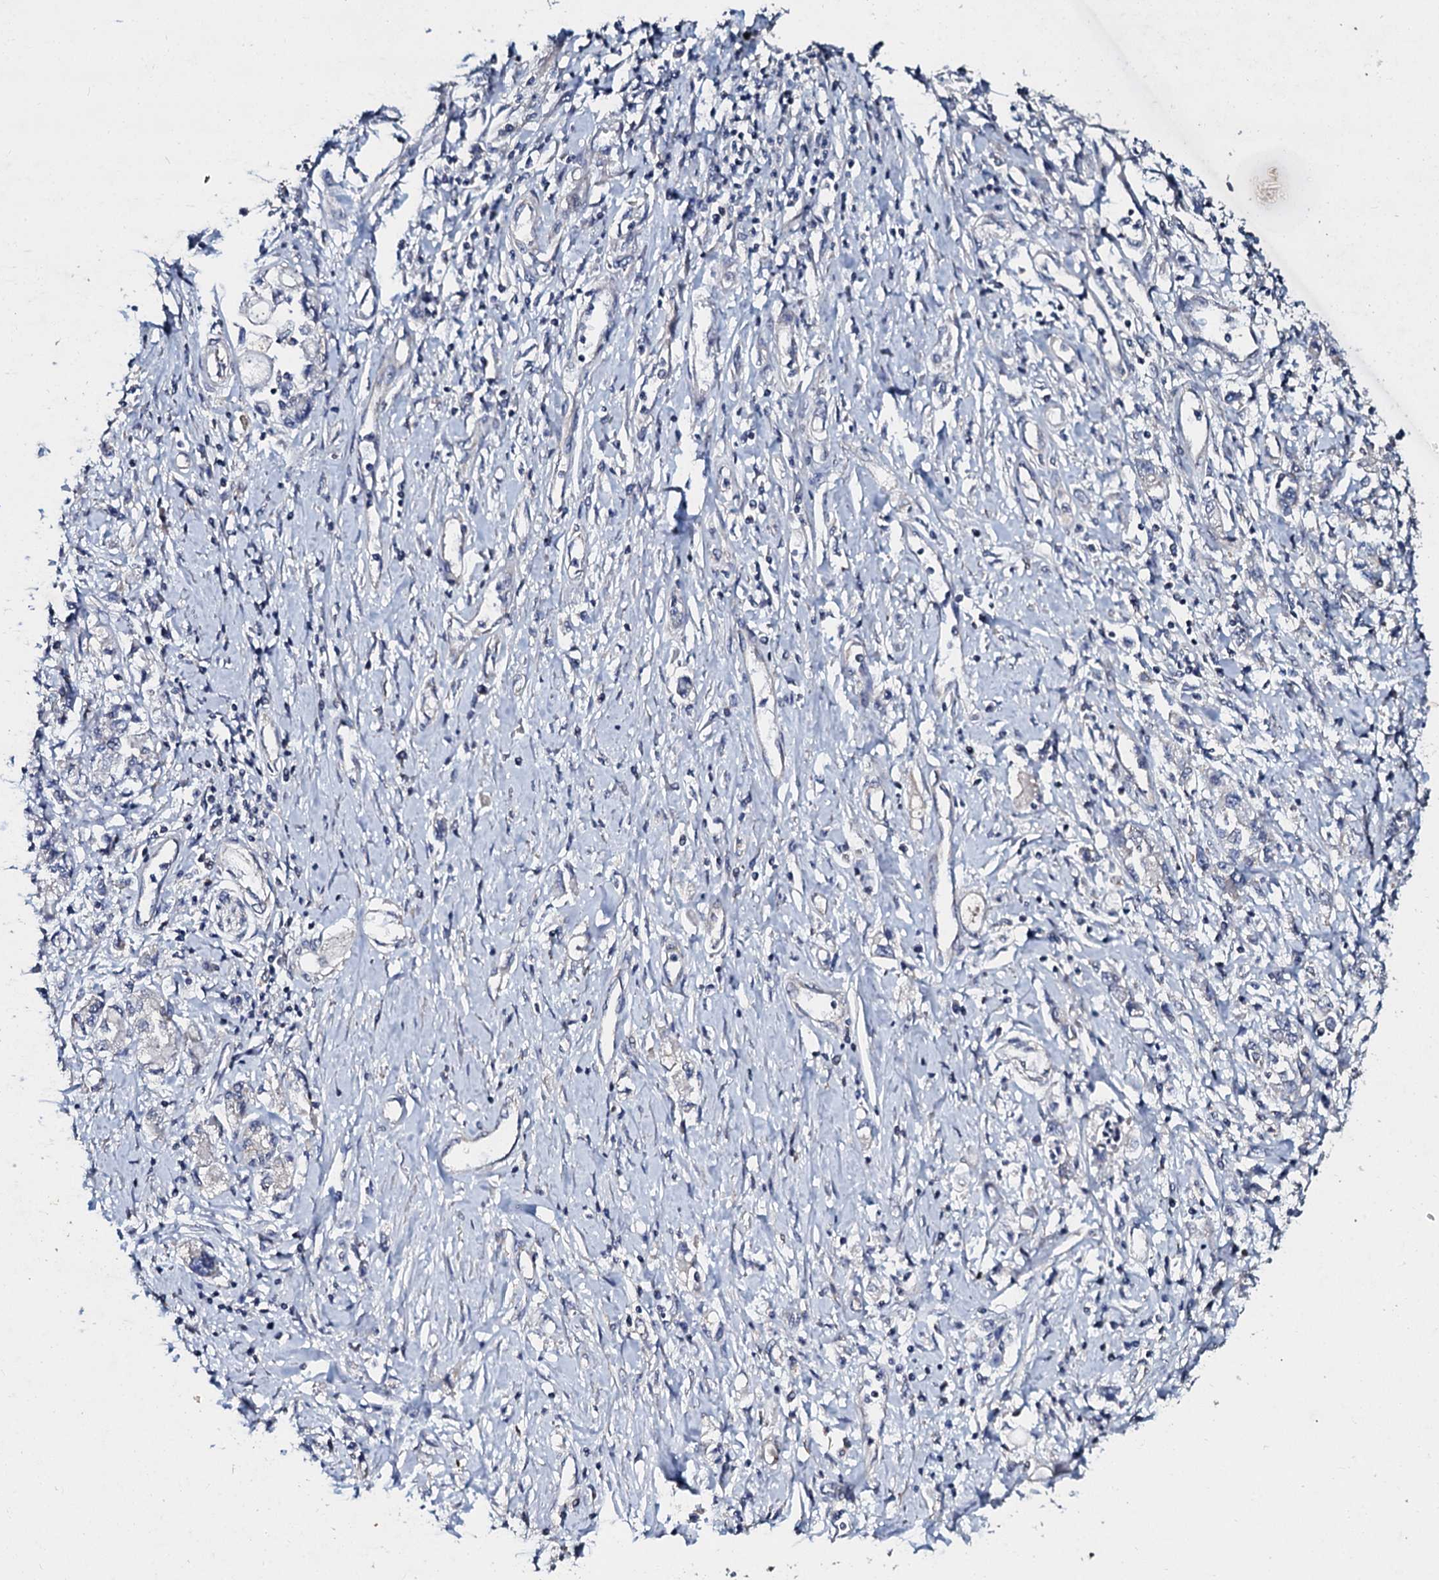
{"staining": {"intensity": "negative", "quantity": "none", "location": "none"}, "tissue": "stomach cancer", "cell_type": "Tumor cells", "image_type": "cancer", "snomed": [{"axis": "morphology", "description": "Adenocarcinoma, NOS"}, {"axis": "topography", "description": "Stomach"}], "caption": "Immunohistochemistry micrograph of neoplastic tissue: stomach cancer stained with DAB exhibits no significant protein positivity in tumor cells. Nuclei are stained in blue.", "gene": "SLC37A4", "patient": {"sex": "female", "age": 76}}